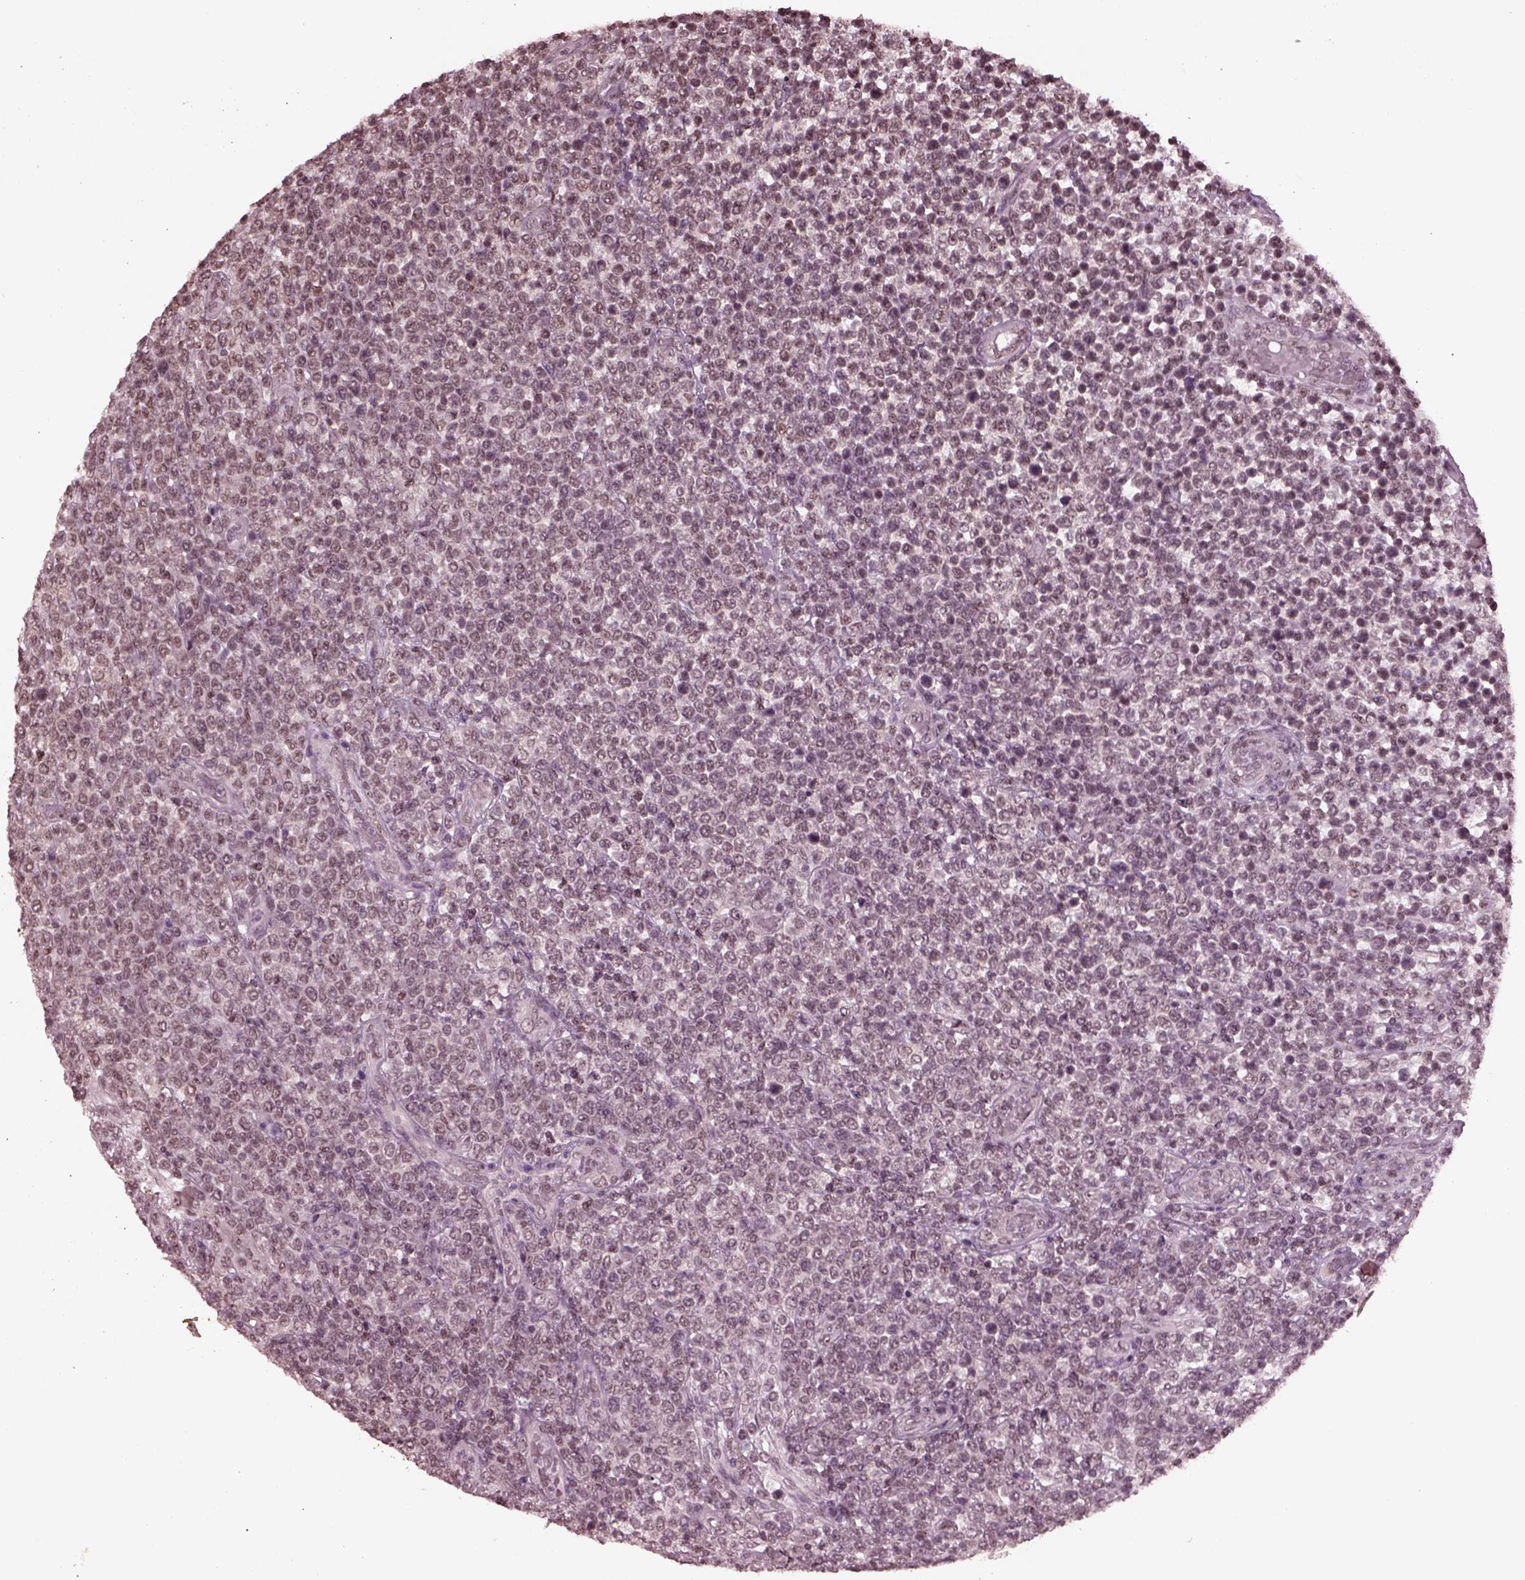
{"staining": {"intensity": "negative", "quantity": "none", "location": "none"}, "tissue": "lymphoma", "cell_type": "Tumor cells", "image_type": "cancer", "snomed": [{"axis": "morphology", "description": "Malignant lymphoma, non-Hodgkin's type, High grade"}, {"axis": "topography", "description": "Soft tissue"}], "caption": "Lymphoma was stained to show a protein in brown. There is no significant positivity in tumor cells. Brightfield microscopy of immunohistochemistry (IHC) stained with DAB (3,3'-diaminobenzidine) (brown) and hematoxylin (blue), captured at high magnification.", "gene": "RUVBL2", "patient": {"sex": "female", "age": 56}}